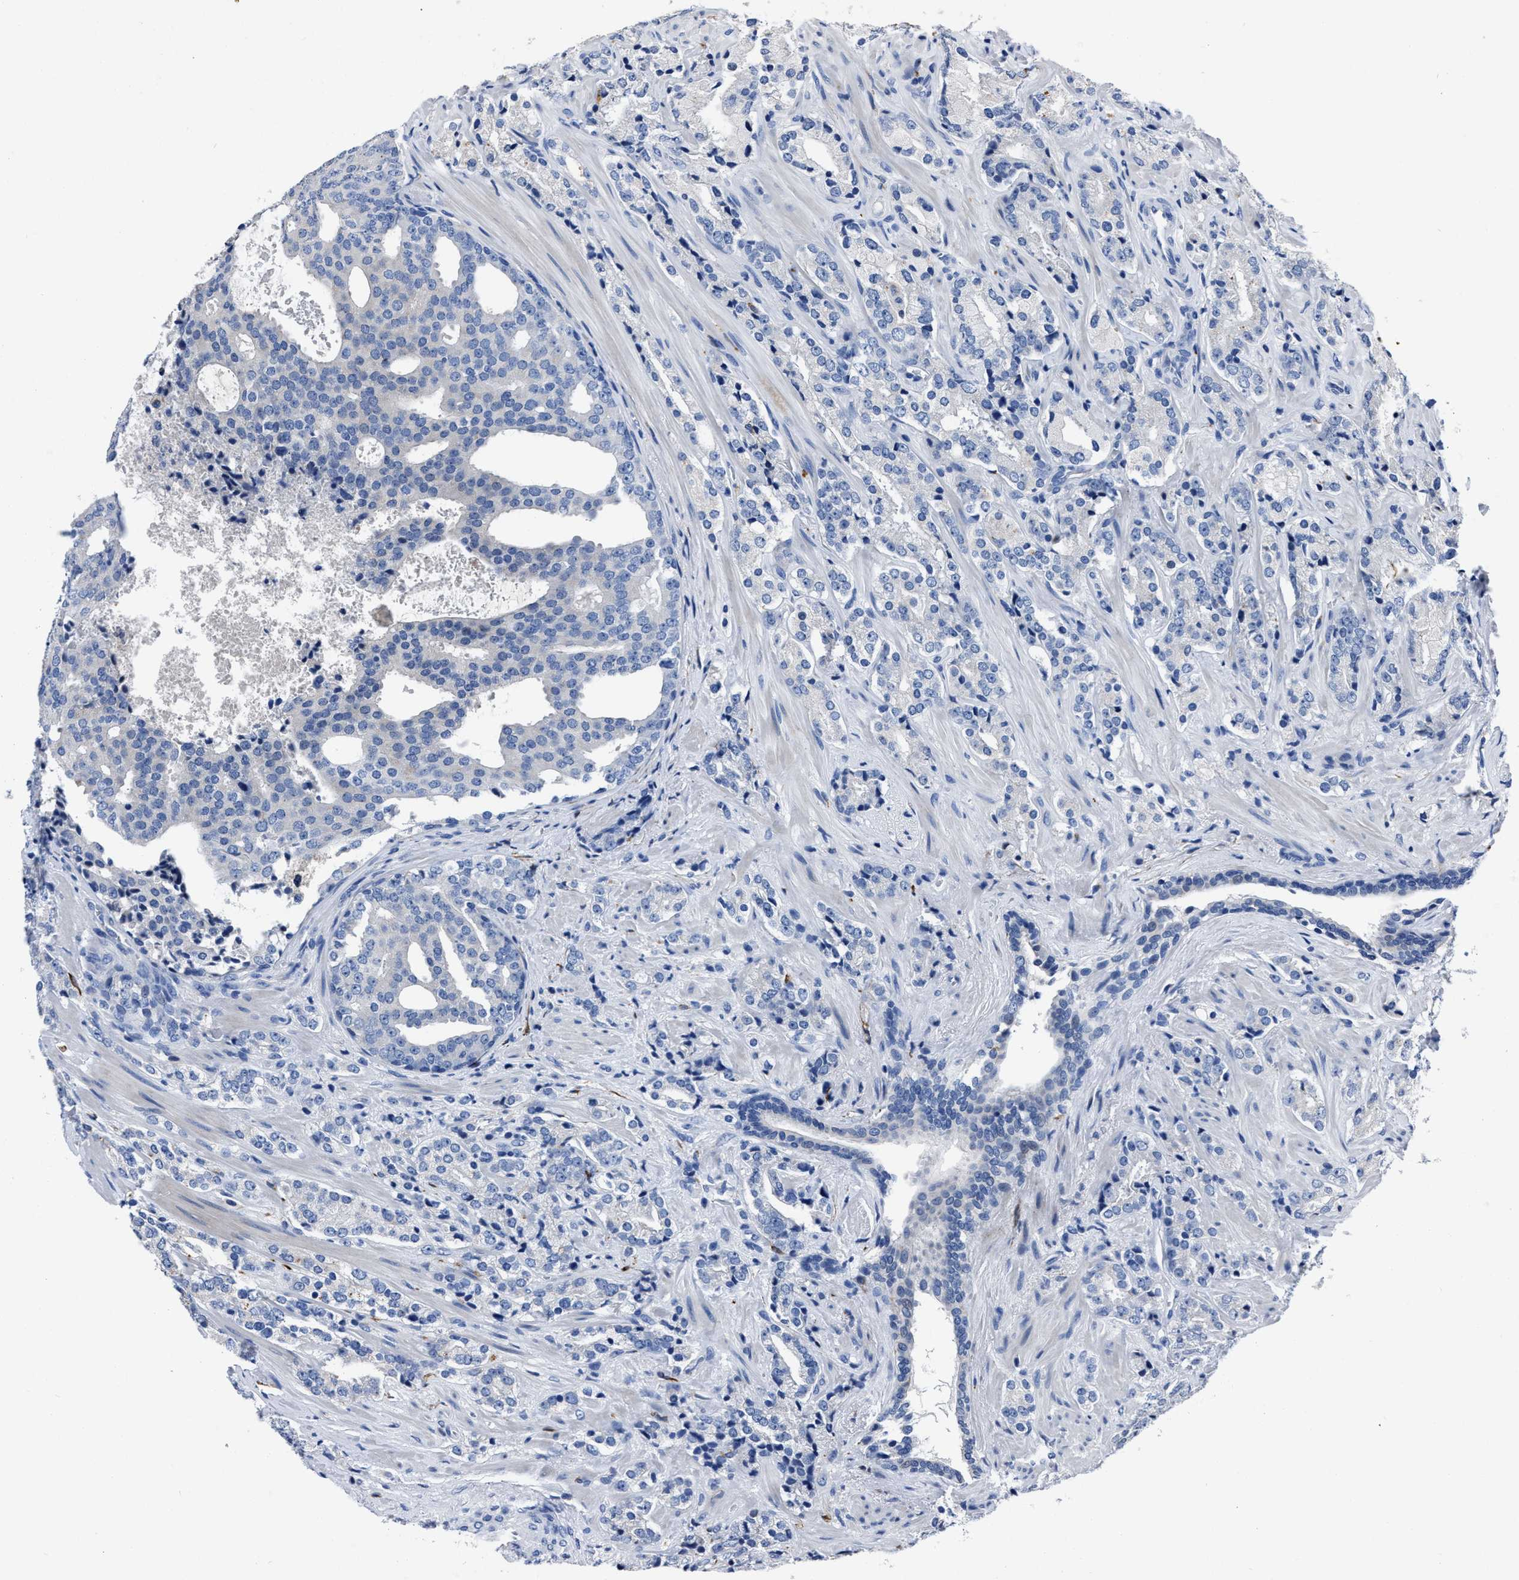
{"staining": {"intensity": "negative", "quantity": "none", "location": "none"}, "tissue": "prostate cancer", "cell_type": "Tumor cells", "image_type": "cancer", "snomed": [{"axis": "morphology", "description": "Adenocarcinoma, High grade"}, {"axis": "topography", "description": "Prostate"}], "caption": "The micrograph displays no staining of tumor cells in adenocarcinoma (high-grade) (prostate).", "gene": "OR10G3", "patient": {"sex": "male", "age": 71}}